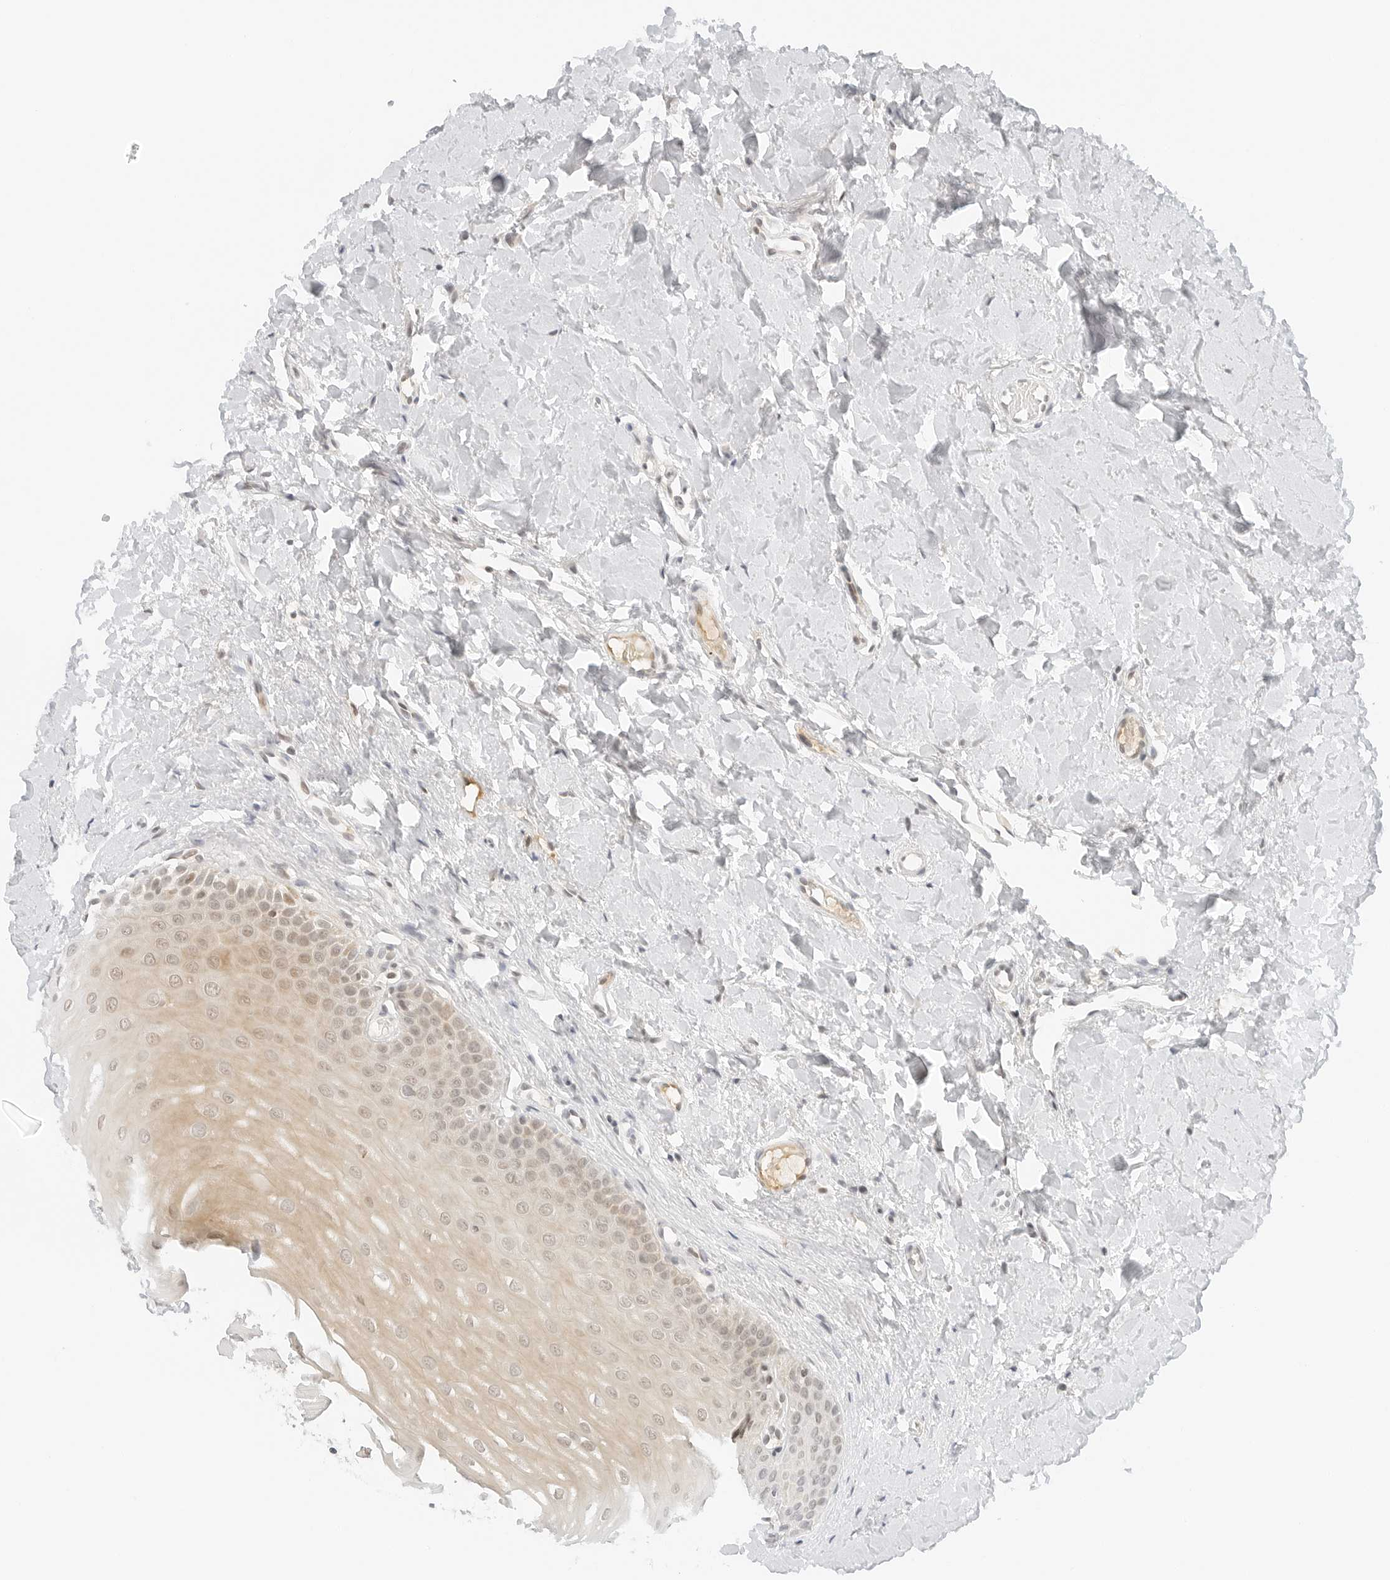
{"staining": {"intensity": "weak", "quantity": "25%-75%", "location": "cytoplasmic/membranous,nuclear"}, "tissue": "oral mucosa", "cell_type": "Squamous epithelial cells", "image_type": "normal", "snomed": [{"axis": "morphology", "description": "Normal tissue, NOS"}, {"axis": "topography", "description": "Oral tissue"}], "caption": "DAB immunohistochemical staining of unremarkable human oral mucosa displays weak cytoplasmic/membranous,nuclear protein positivity in about 25%-75% of squamous epithelial cells.", "gene": "NEO1", "patient": {"sex": "female", "age": 39}}